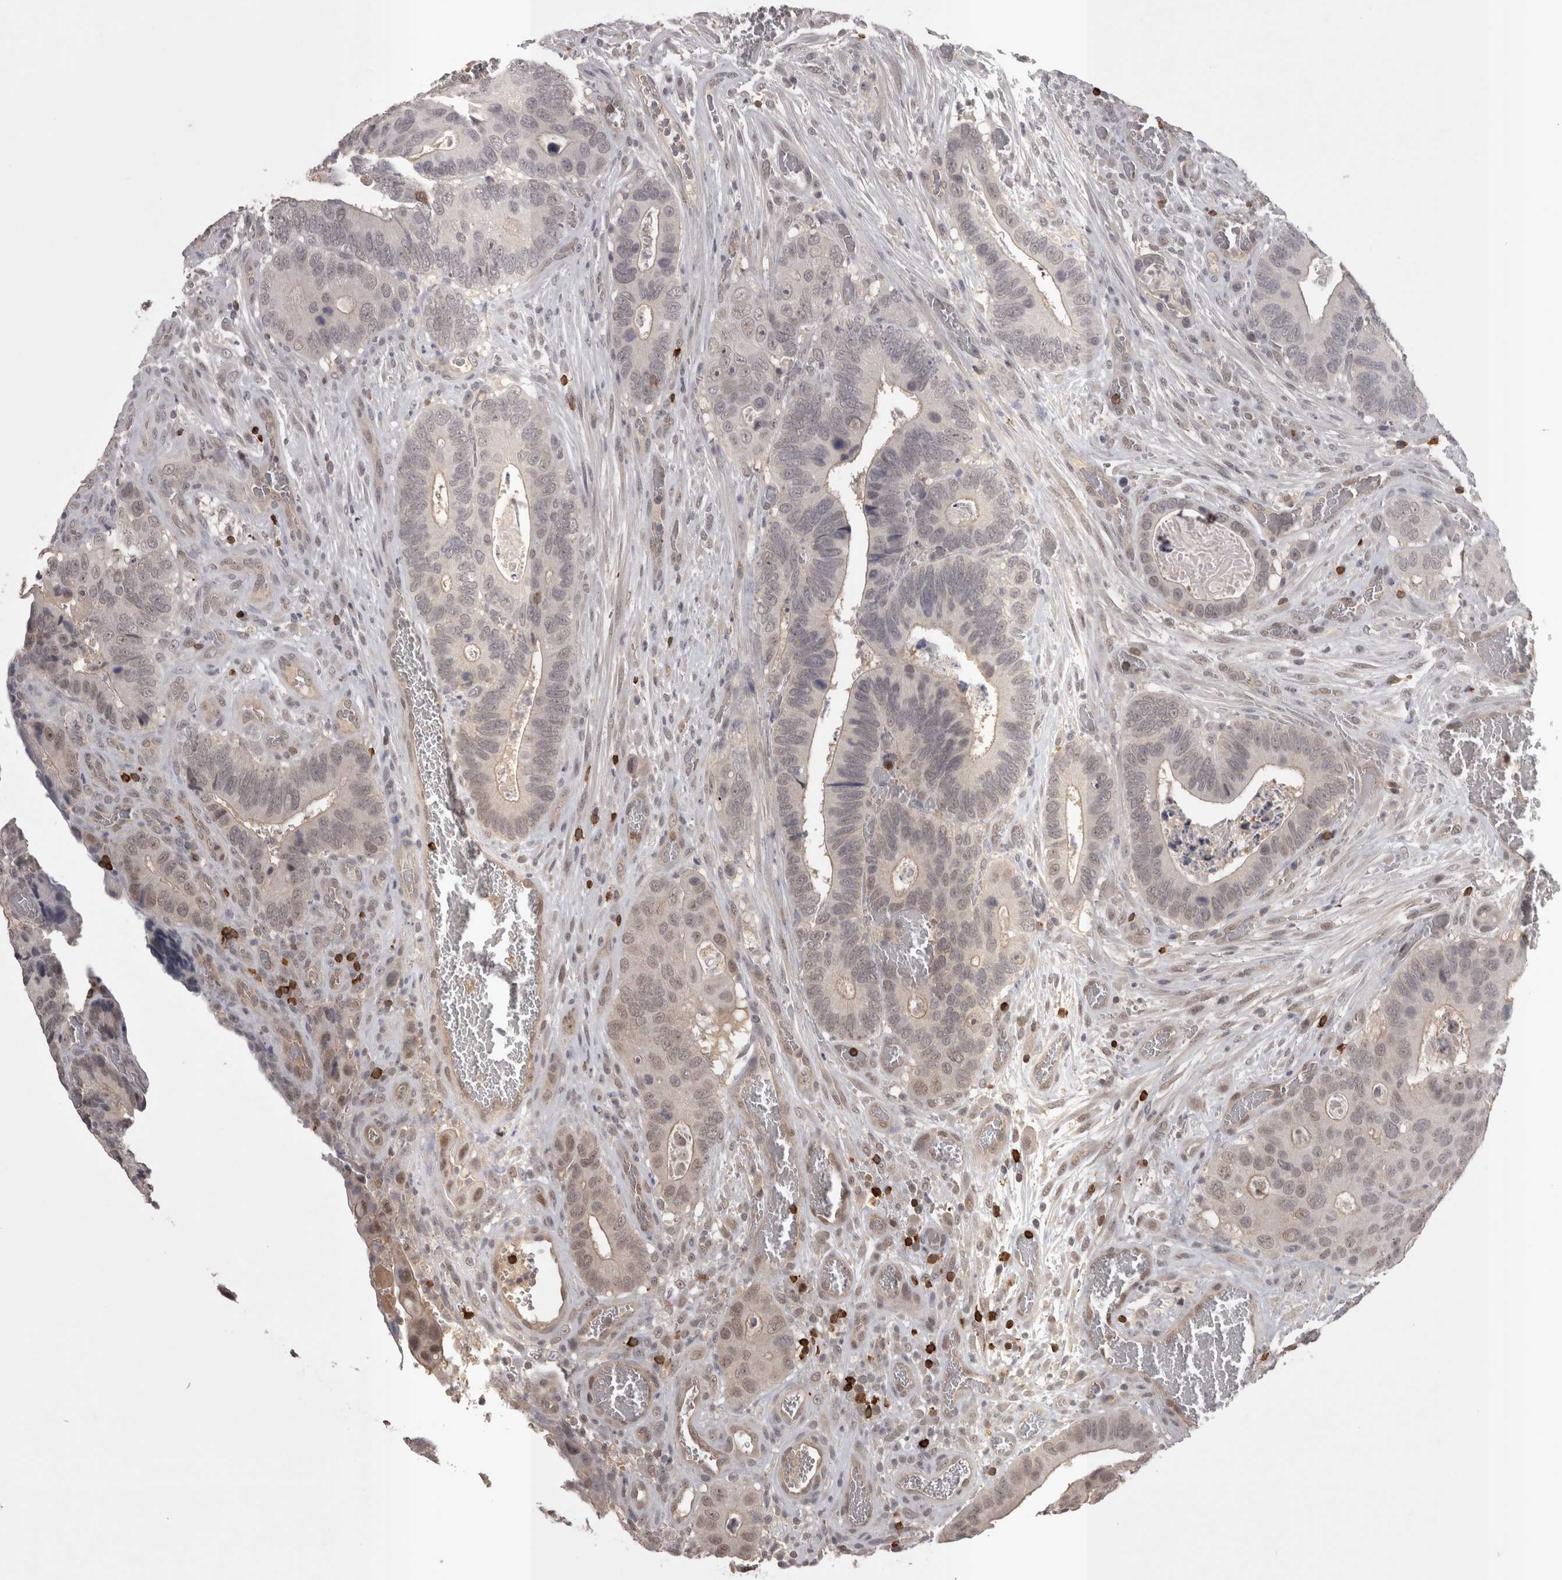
{"staining": {"intensity": "weak", "quantity": "<25%", "location": "nuclear"}, "tissue": "colorectal cancer", "cell_type": "Tumor cells", "image_type": "cancer", "snomed": [{"axis": "morphology", "description": "Adenocarcinoma, NOS"}, {"axis": "topography", "description": "Colon"}], "caption": "An image of human colorectal cancer is negative for staining in tumor cells. (DAB IHC, high magnification).", "gene": "SKAP1", "patient": {"sex": "male", "age": 72}}